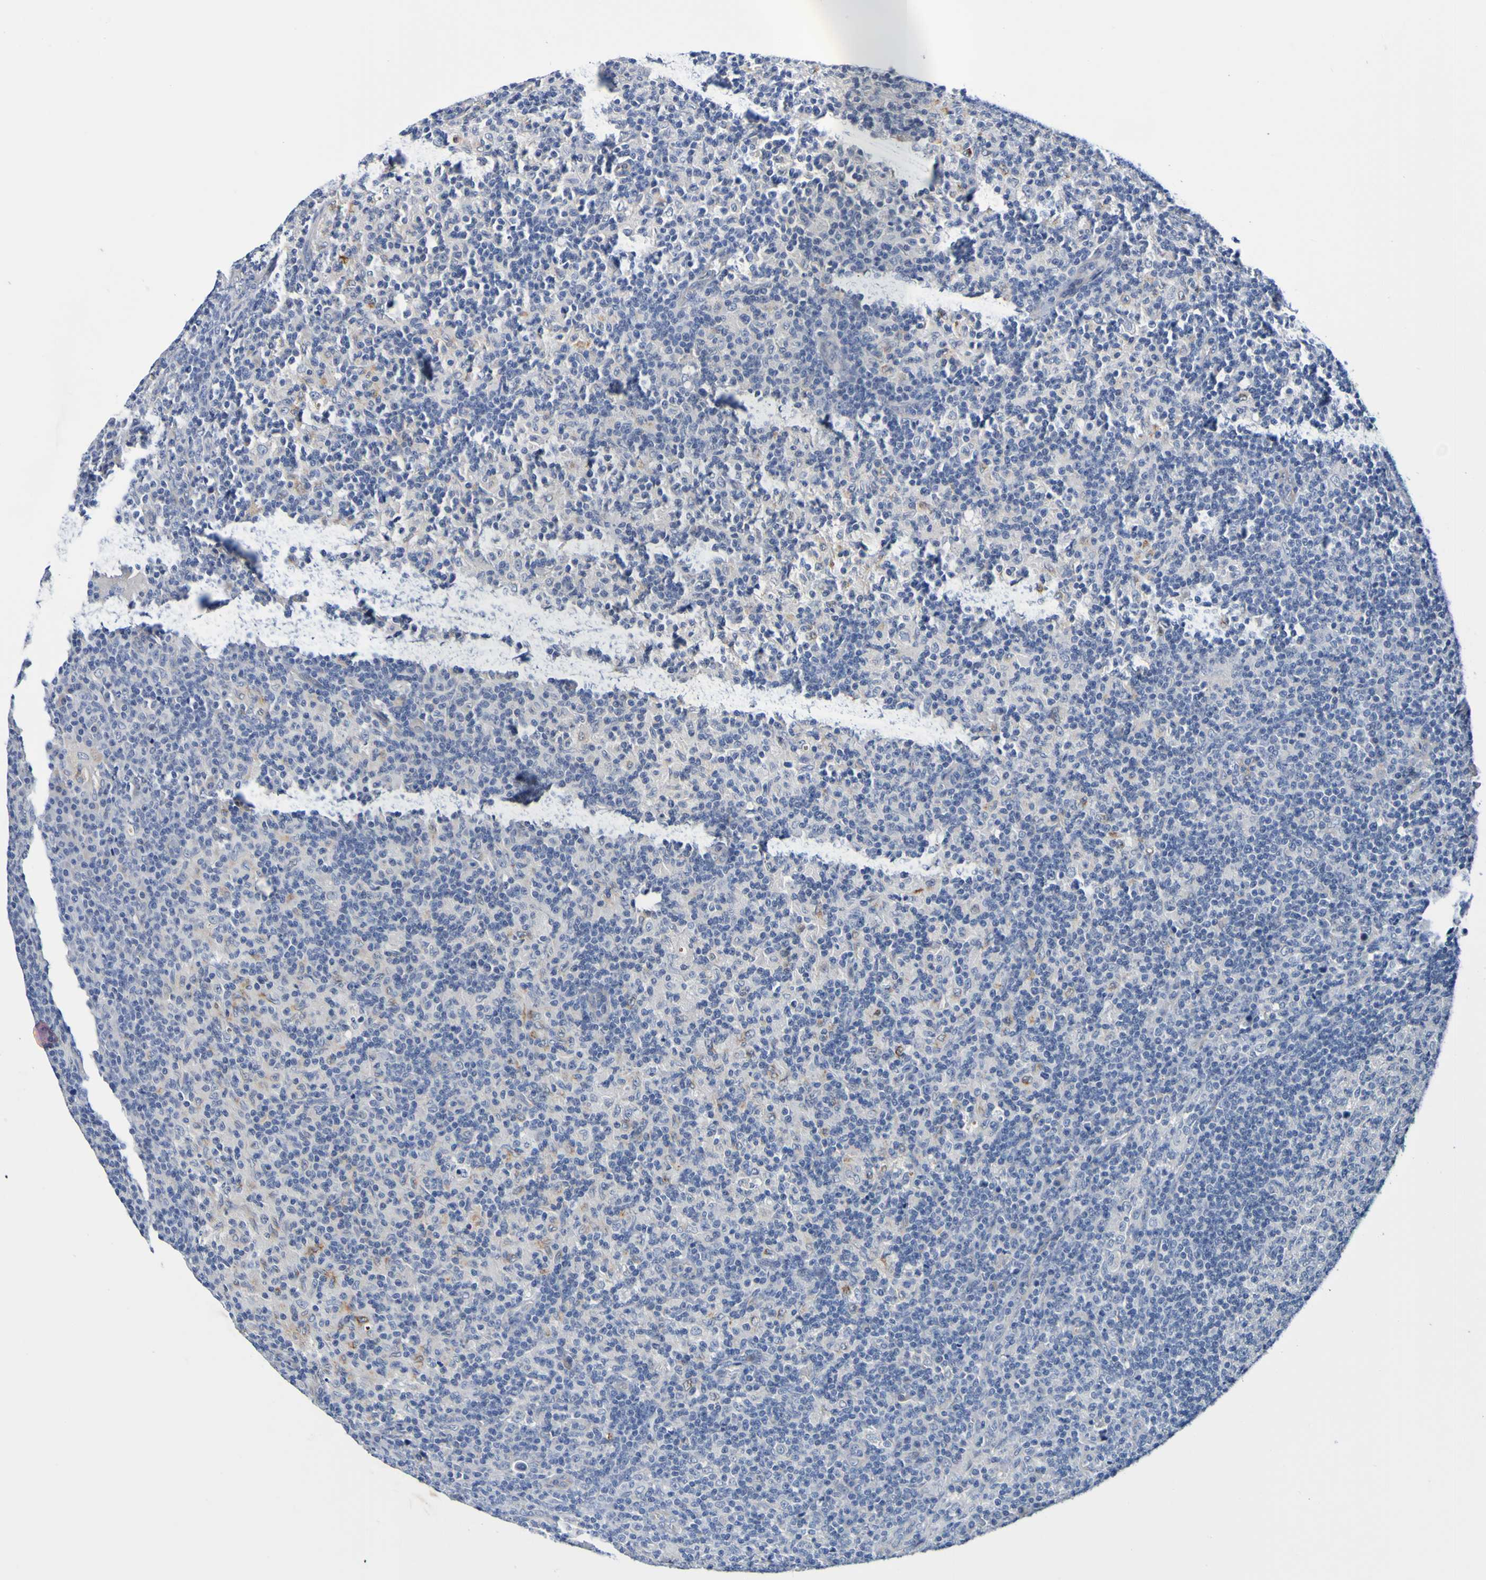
{"staining": {"intensity": "negative", "quantity": "none", "location": "none"}, "tissue": "lymph node", "cell_type": "Germinal center cells", "image_type": "normal", "snomed": [{"axis": "morphology", "description": "Normal tissue, NOS"}, {"axis": "morphology", "description": "Inflammation, NOS"}, {"axis": "topography", "description": "Lymph node"}], "caption": "This histopathology image is of unremarkable lymph node stained with immunohistochemistry to label a protein in brown with the nuclei are counter-stained blue. There is no staining in germinal center cells.", "gene": "VMA21", "patient": {"sex": "male", "age": 55}}